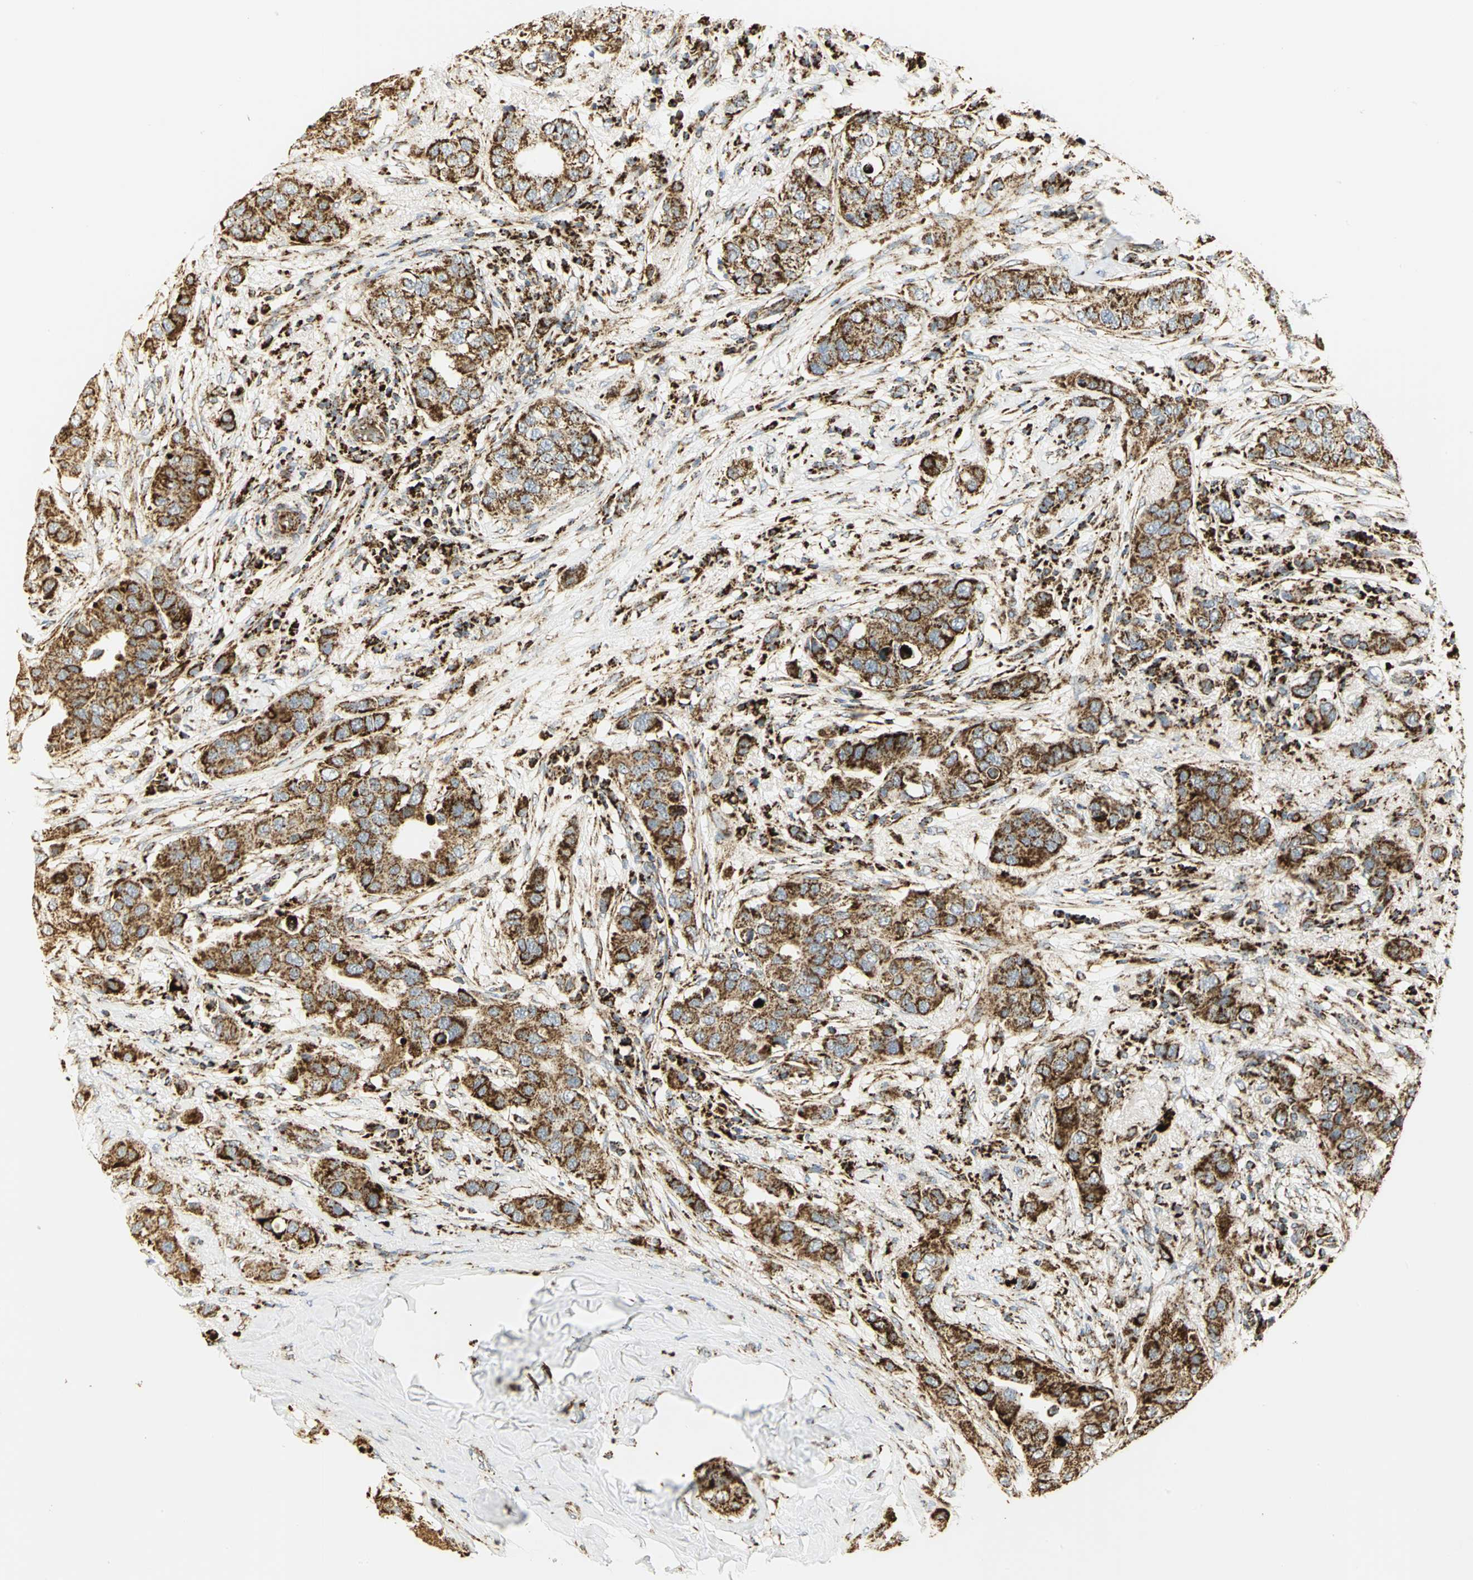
{"staining": {"intensity": "strong", "quantity": ">75%", "location": "cytoplasmic/membranous"}, "tissue": "breast cancer", "cell_type": "Tumor cells", "image_type": "cancer", "snomed": [{"axis": "morphology", "description": "Duct carcinoma"}, {"axis": "topography", "description": "Breast"}], "caption": "This is an image of immunohistochemistry staining of breast cancer, which shows strong positivity in the cytoplasmic/membranous of tumor cells.", "gene": "VDAC1", "patient": {"sex": "female", "age": 50}}